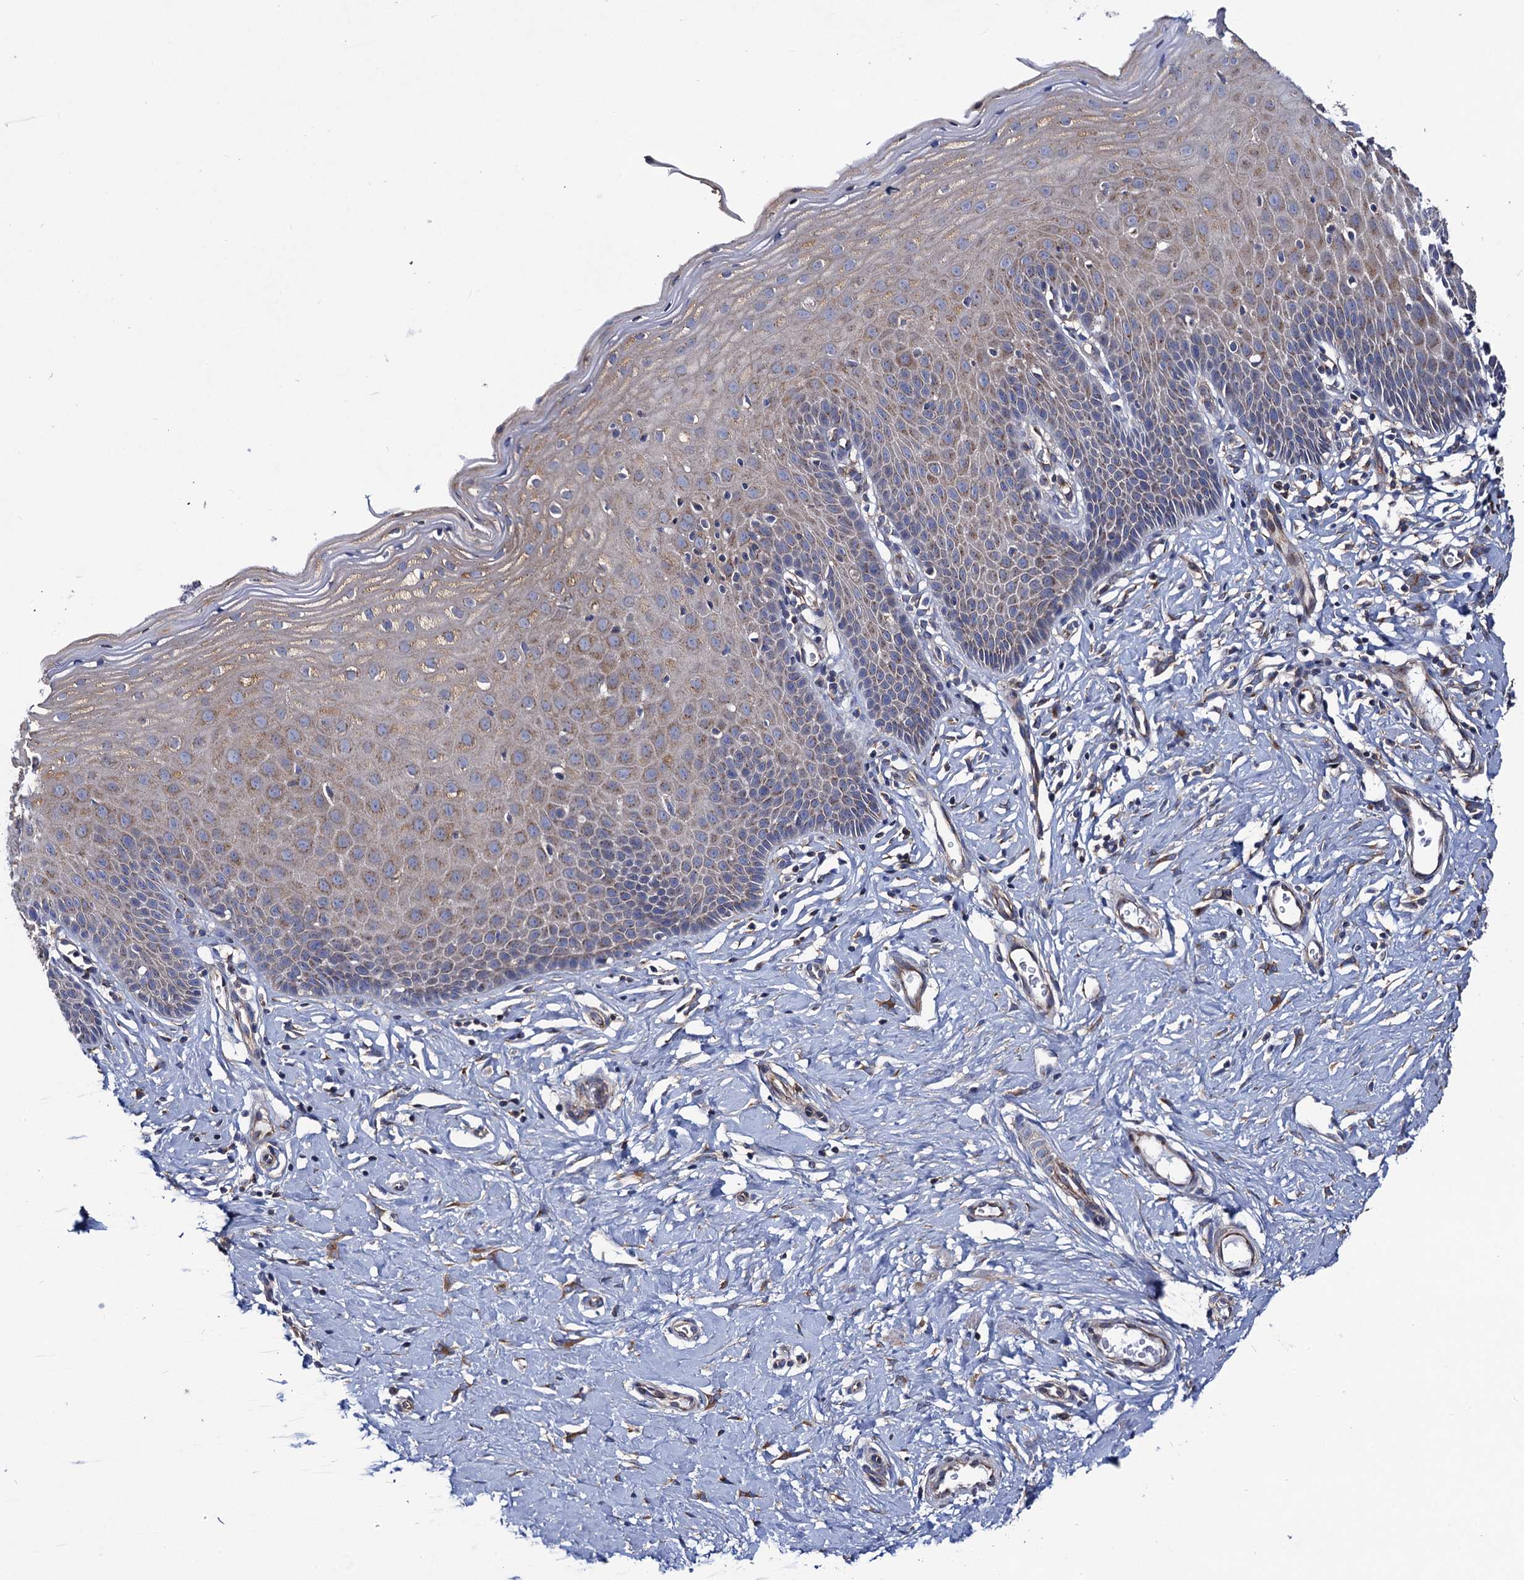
{"staining": {"intensity": "moderate", "quantity": "<25%", "location": "cytoplasmic/membranous"}, "tissue": "cervix", "cell_type": "Squamous epithelial cells", "image_type": "normal", "snomed": [{"axis": "morphology", "description": "Normal tissue, NOS"}, {"axis": "topography", "description": "Cervix"}], "caption": "Unremarkable cervix was stained to show a protein in brown. There is low levels of moderate cytoplasmic/membranous staining in about <25% of squamous epithelial cells. The staining is performed using DAB brown chromogen to label protein expression. The nuclei are counter-stained blue using hematoxylin.", "gene": "DYDC1", "patient": {"sex": "female", "age": 36}}